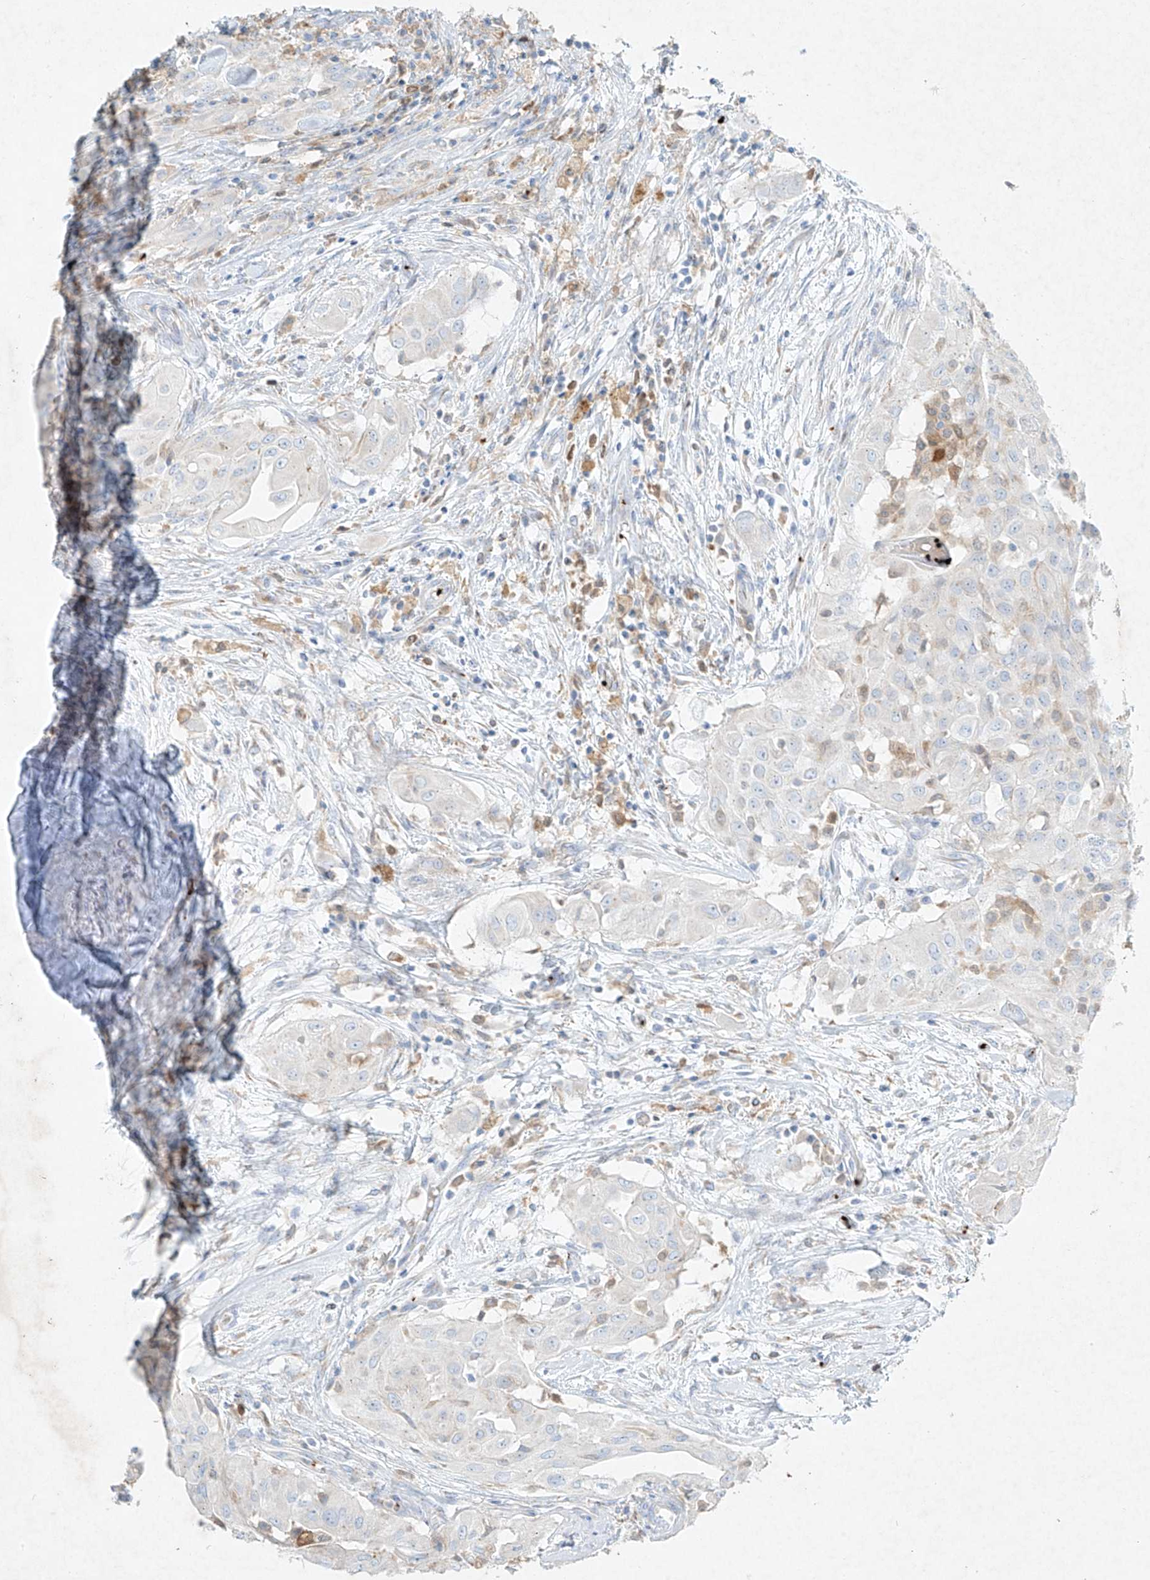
{"staining": {"intensity": "negative", "quantity": "none", "location": "none"}, "tissue": "thyroid cancer", "cell_type": "Tumor cells", "image_type": "cancer", "snomed": [{"axis": "morphology", "description": "Papillary adenocarcinoma, NOS"}, {"axis": "topography", "description": "Thyroid gland"}], "caption": "Tumor cells show no significant positivity in thyroid cancer.", "gene": "PLEK", "patient": {"sex": "female", "age": 59}}